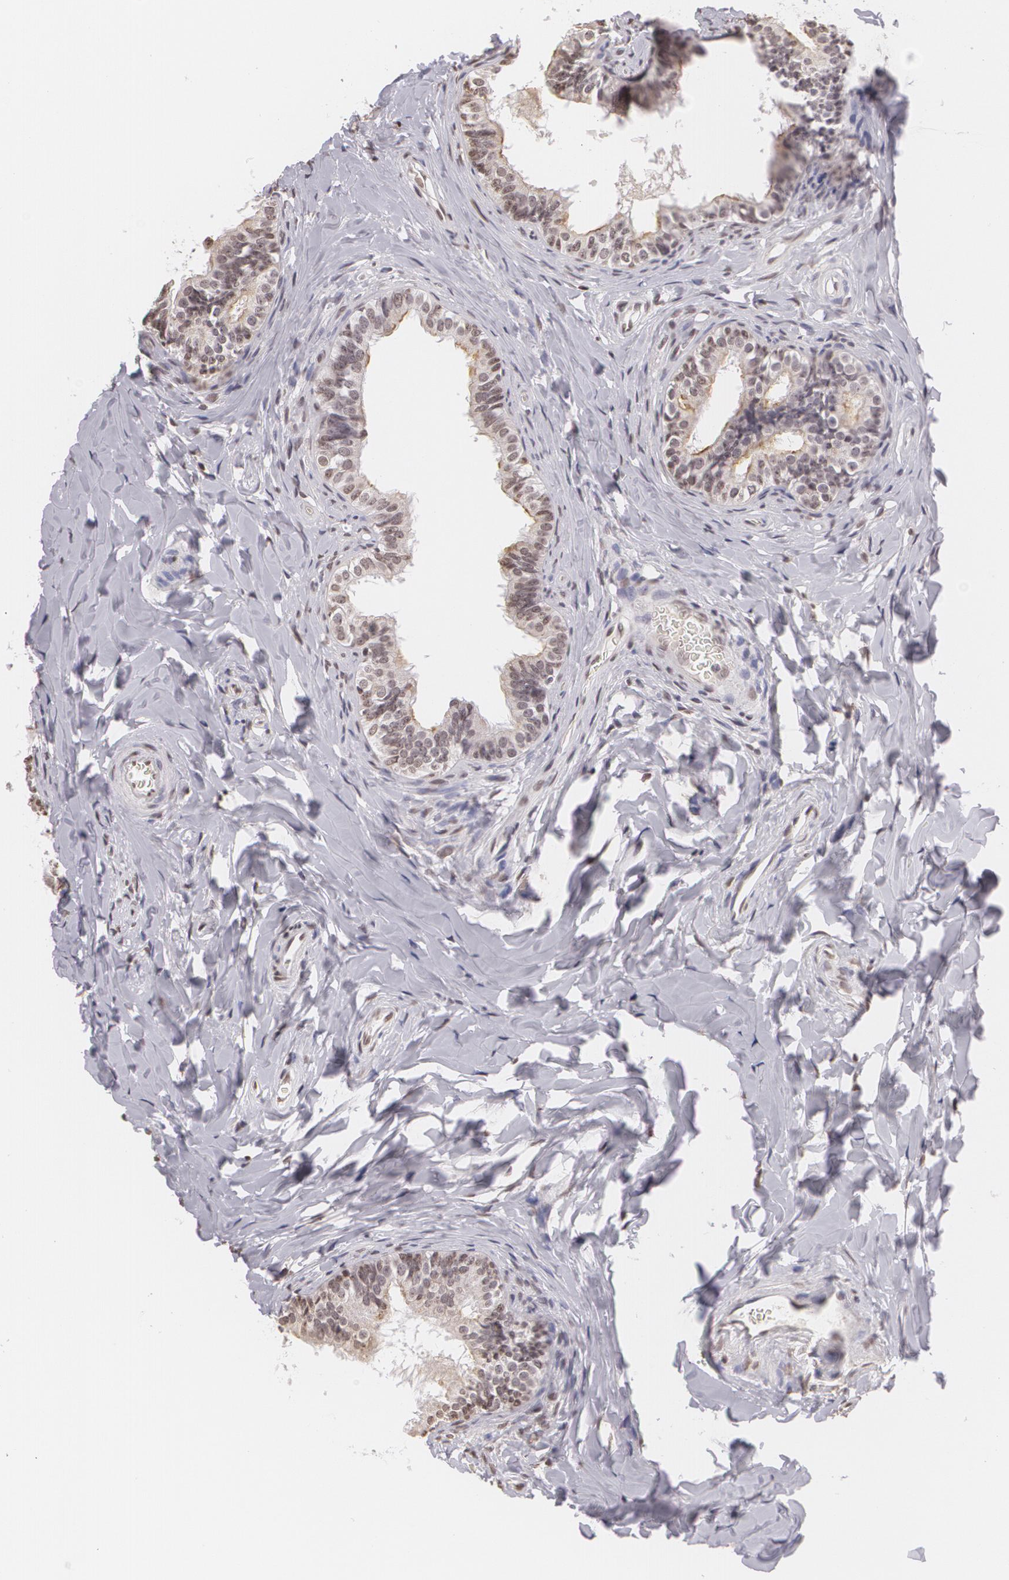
{"staining": {"intensity": "moderate", "quantity": "25%-75%", "location": "cytoplasmic/membranous"}, "tissue": "epididymis", "cell_type": "Glandular cells", "image_type": "normal", "snomed": [{"axis": "morphology", "description": "Normal tissue, NOS"}, {"axis": "topography", "description": "Epididymis"}], "caption": "A high-resolution image shows immunohistochemistry (IHC) staining of unremarkable epididymis, which exhibits moderate cytoplasmic/membranous positivity in approximately 25%-75% of glandular cells. Nuclei are stained in blue.", "gene": "MUC1", "patient": {"sex": "male", "age": 26}}